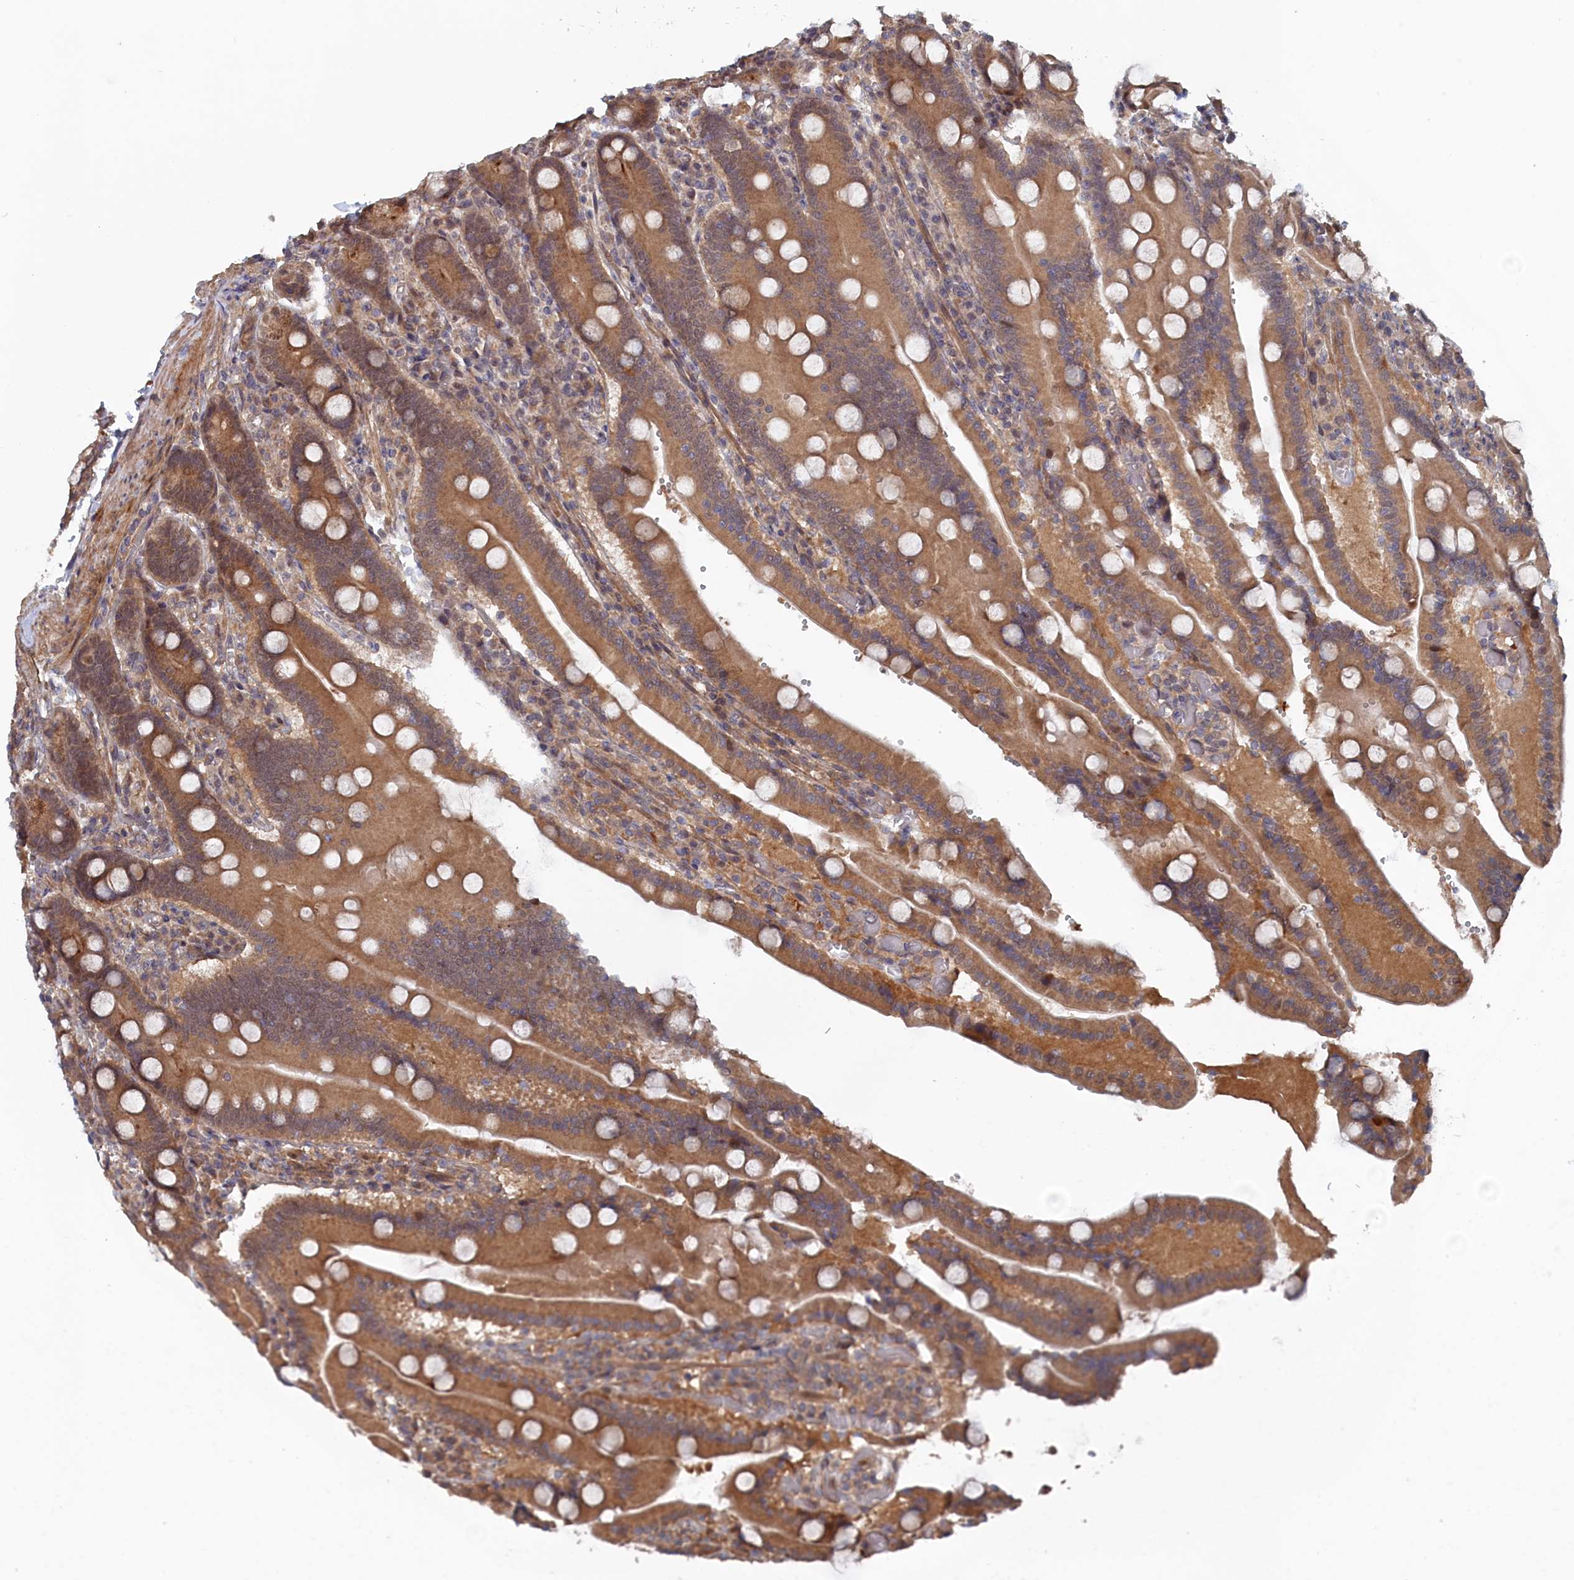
{"staining": {"intensity": "moderate", "quantity": ">75%", "location": "cytoplasmic/membranous"}, "tissue": "duodenum", "cell_type": "Glandular cells", "image_type": "normal", "snomed": [{"axis": "morphology", "description": "Normal tissue, NOS"}, {"axis": "topography", "description": "Duodenum"}], "caption": "A histopathology image of duodenum stained for a protein shows moderate cytoplasmic/membranous brown staining in glandular cells.", "gene": "ELOVL6", "patient": {"sex": "female", "age": 62}}